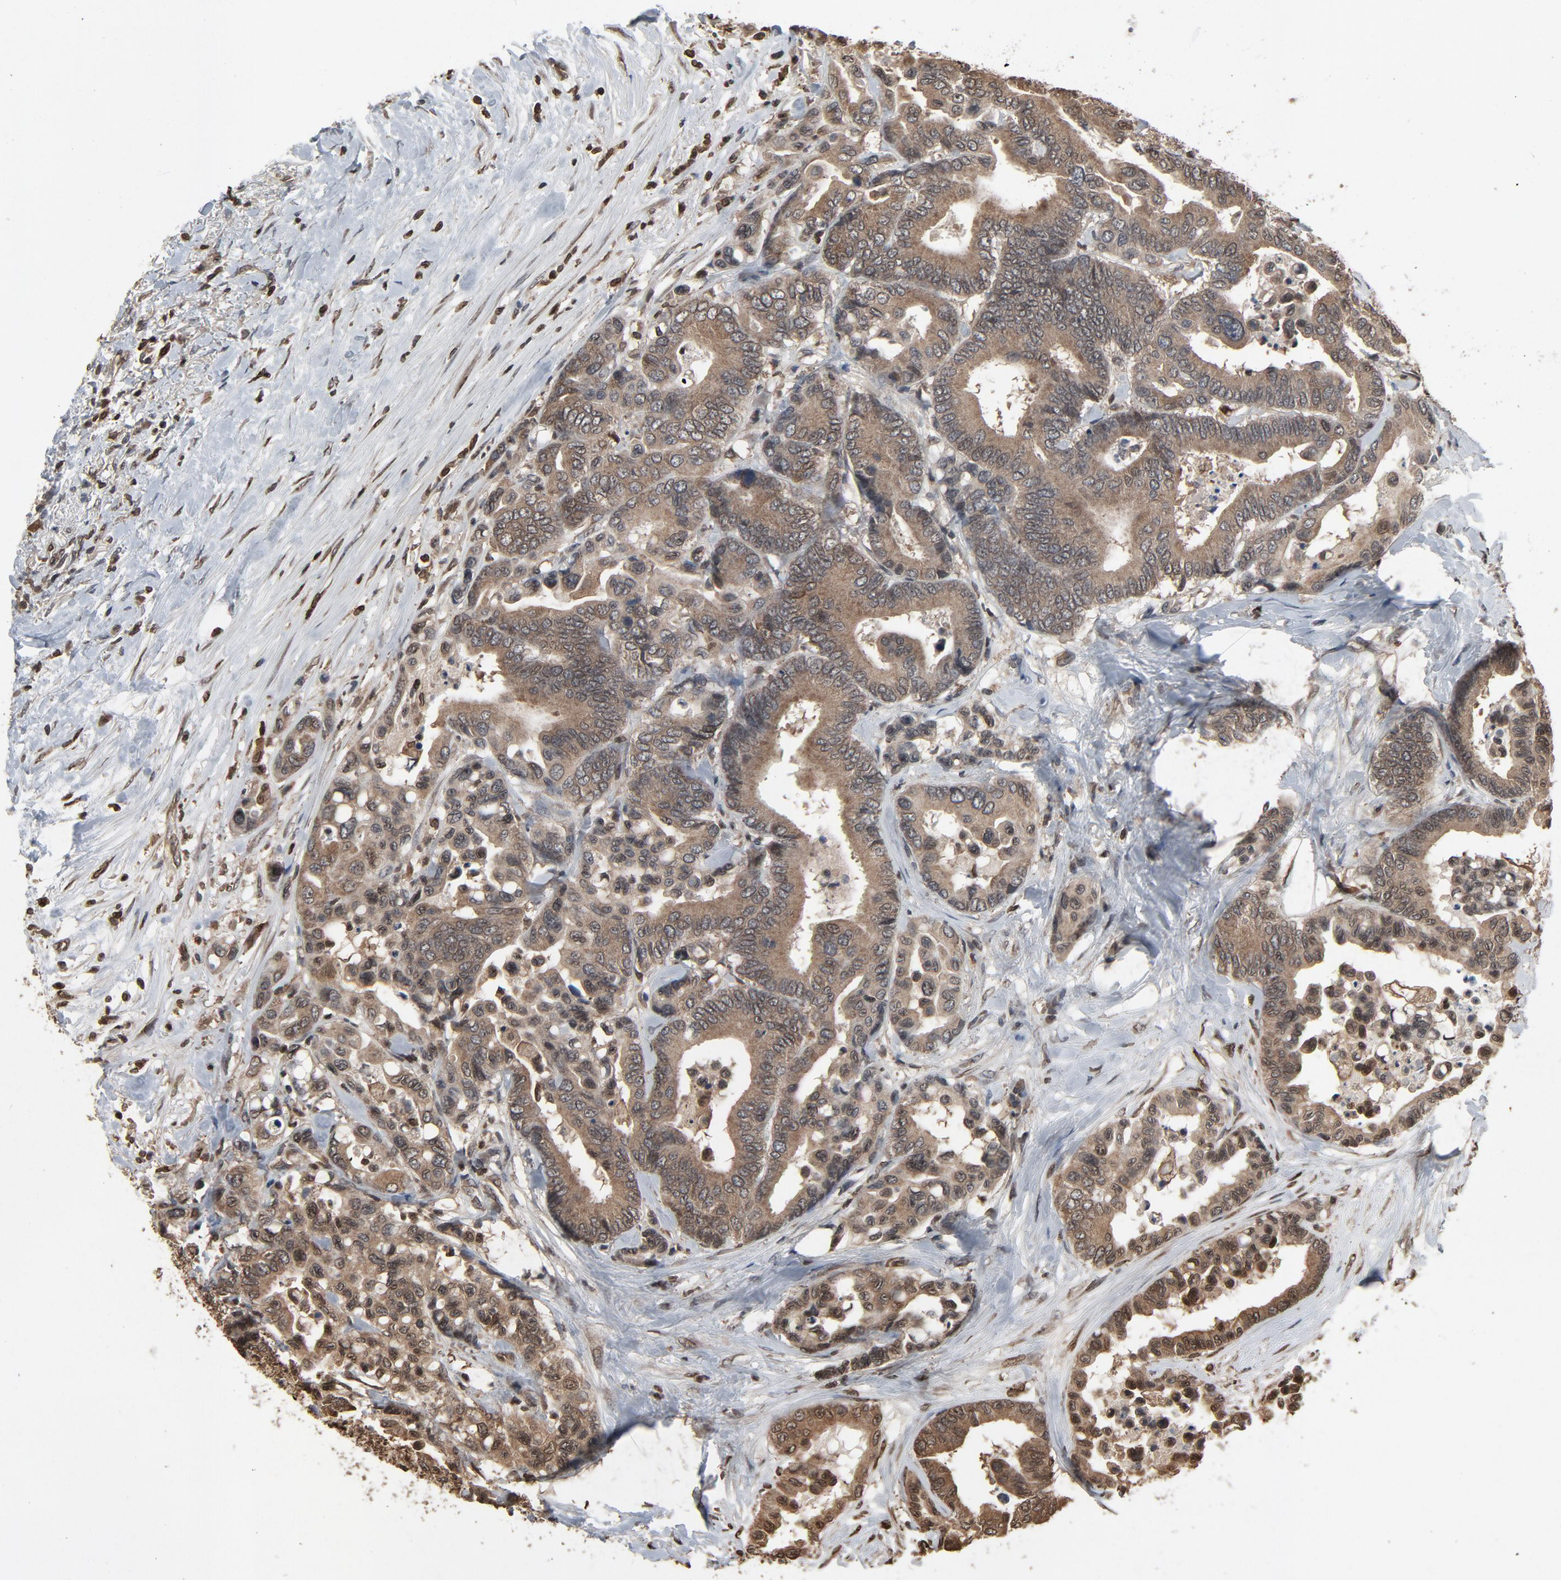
{"staining": {"intensity": "weak", "quantity": "25%-75%", "location": "cytoplasmic/membranous,nuclear"}, "tissue": "colorectal cancer", "cell_type": "Tumor cells", "image_type": "cancer", "snomed": [{"axis": "morphology", "description": "Adenocarcinoma, NOS"}, {"axis": "topography", "description": "Colon"}], "caption": "Human colorectal adenocarcinoma stained with a protein marker exhibits weak staining in tumor cells.", "gene": "UBE2D1", "patient": {"sex": "male", "age": 82}}